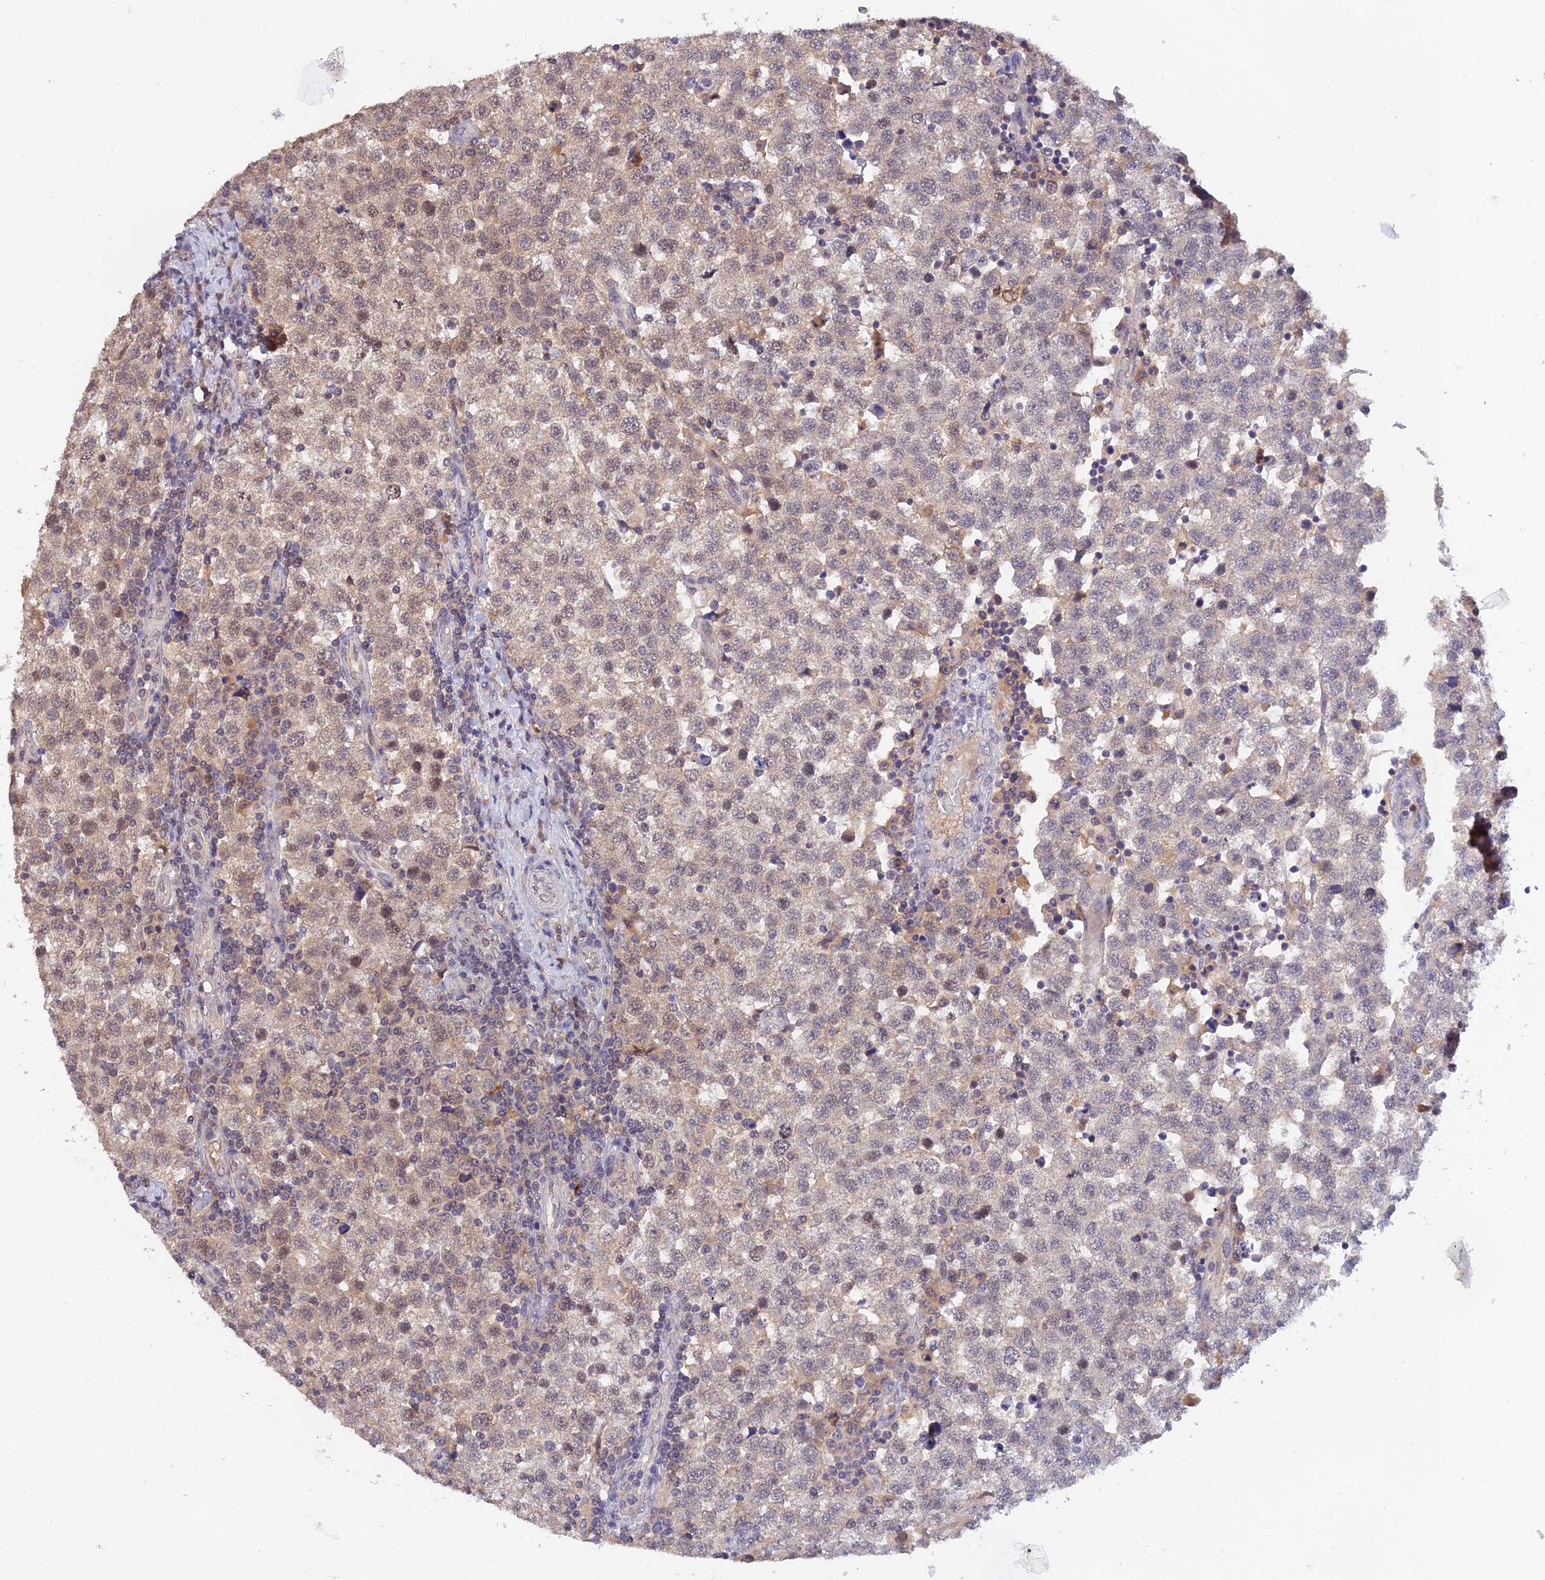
{"staining": {"intensity": "weak", "quantity": "25%-75%", "location": "cytoplasmic/membranous,nuclear"}, "tissue": "testis cancer", "cell_type": "Tumor cells", "image_type": "cancer", "snomed": [{"axis": "morphology", "description": "Seminoma, NOS"}, {"axis": "topography", "description": "Testis"}], "caption": "Immunohistochemistry (IHC) photomicrograph of neoplastic tissue: testis cancer stained using immunohistochemistry reveals low levels of weak protein expression localized specifically in the cytoplasmic/membranous and nuclear of tumor cells, appearing as a cytoplasmic/membranous and nuclear brown color.", "gene": "ZNF436", "patient": {"sex": "male", "age": 34}}